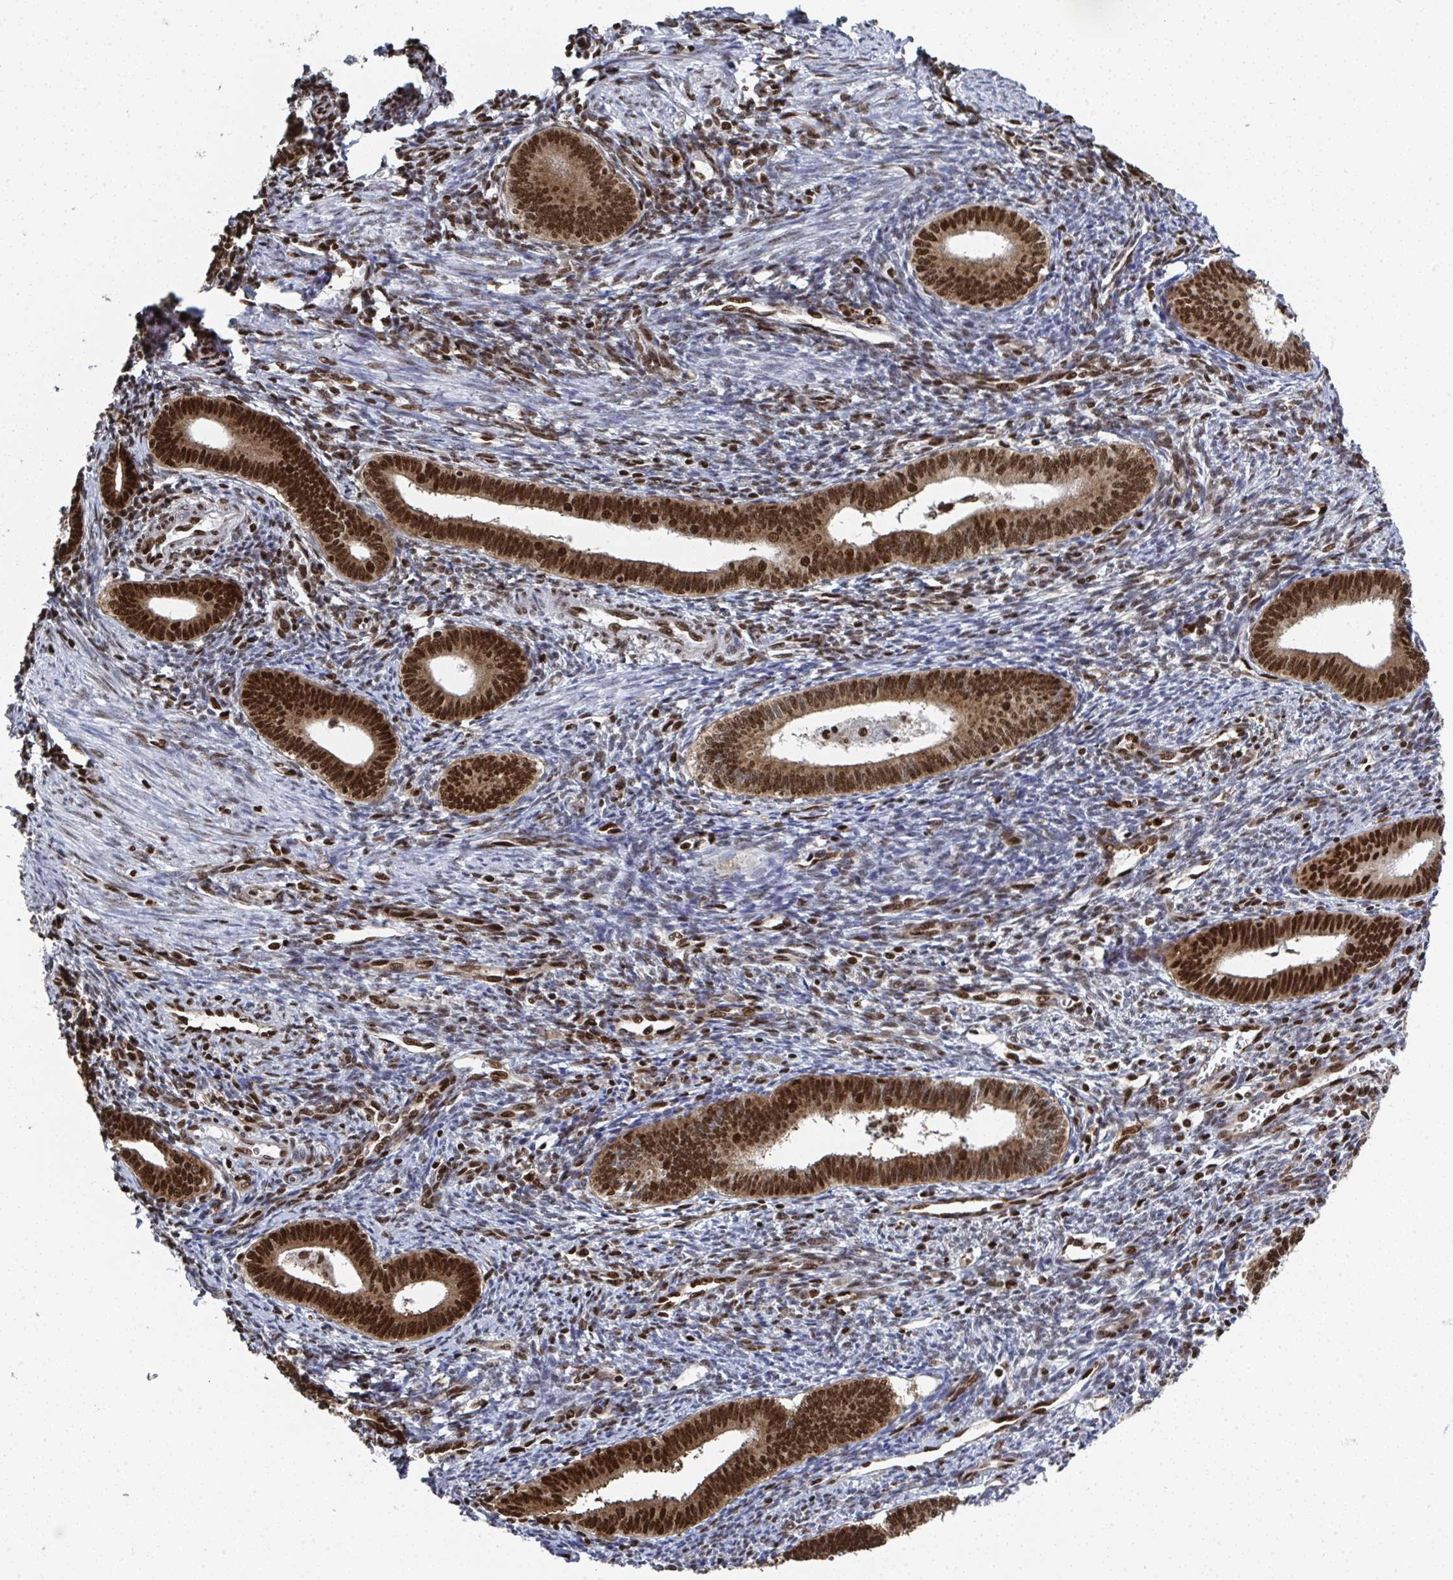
{"staining": {"intensity": "moderate", "quantity": "25%-75%", "location": "nuclear"}, "tissue": "endometrium", "cell_type": "Cells in endometrial stroma", "image_type": "normal", "snomed": [{"axis": "morphology", "description": "Normal tissue, NOS"}, {"axis": "topography", "description": "Endometrium"}], "caption": "IHC micrograph of unremarkable human endometrium stained for a protein (brown), which displays medium levels of moderate nuclear expression in about 25%-75% of cells in endometrial stroma.", "gene": "GAR1", "patient": {"sex": "female", "age": 41}}